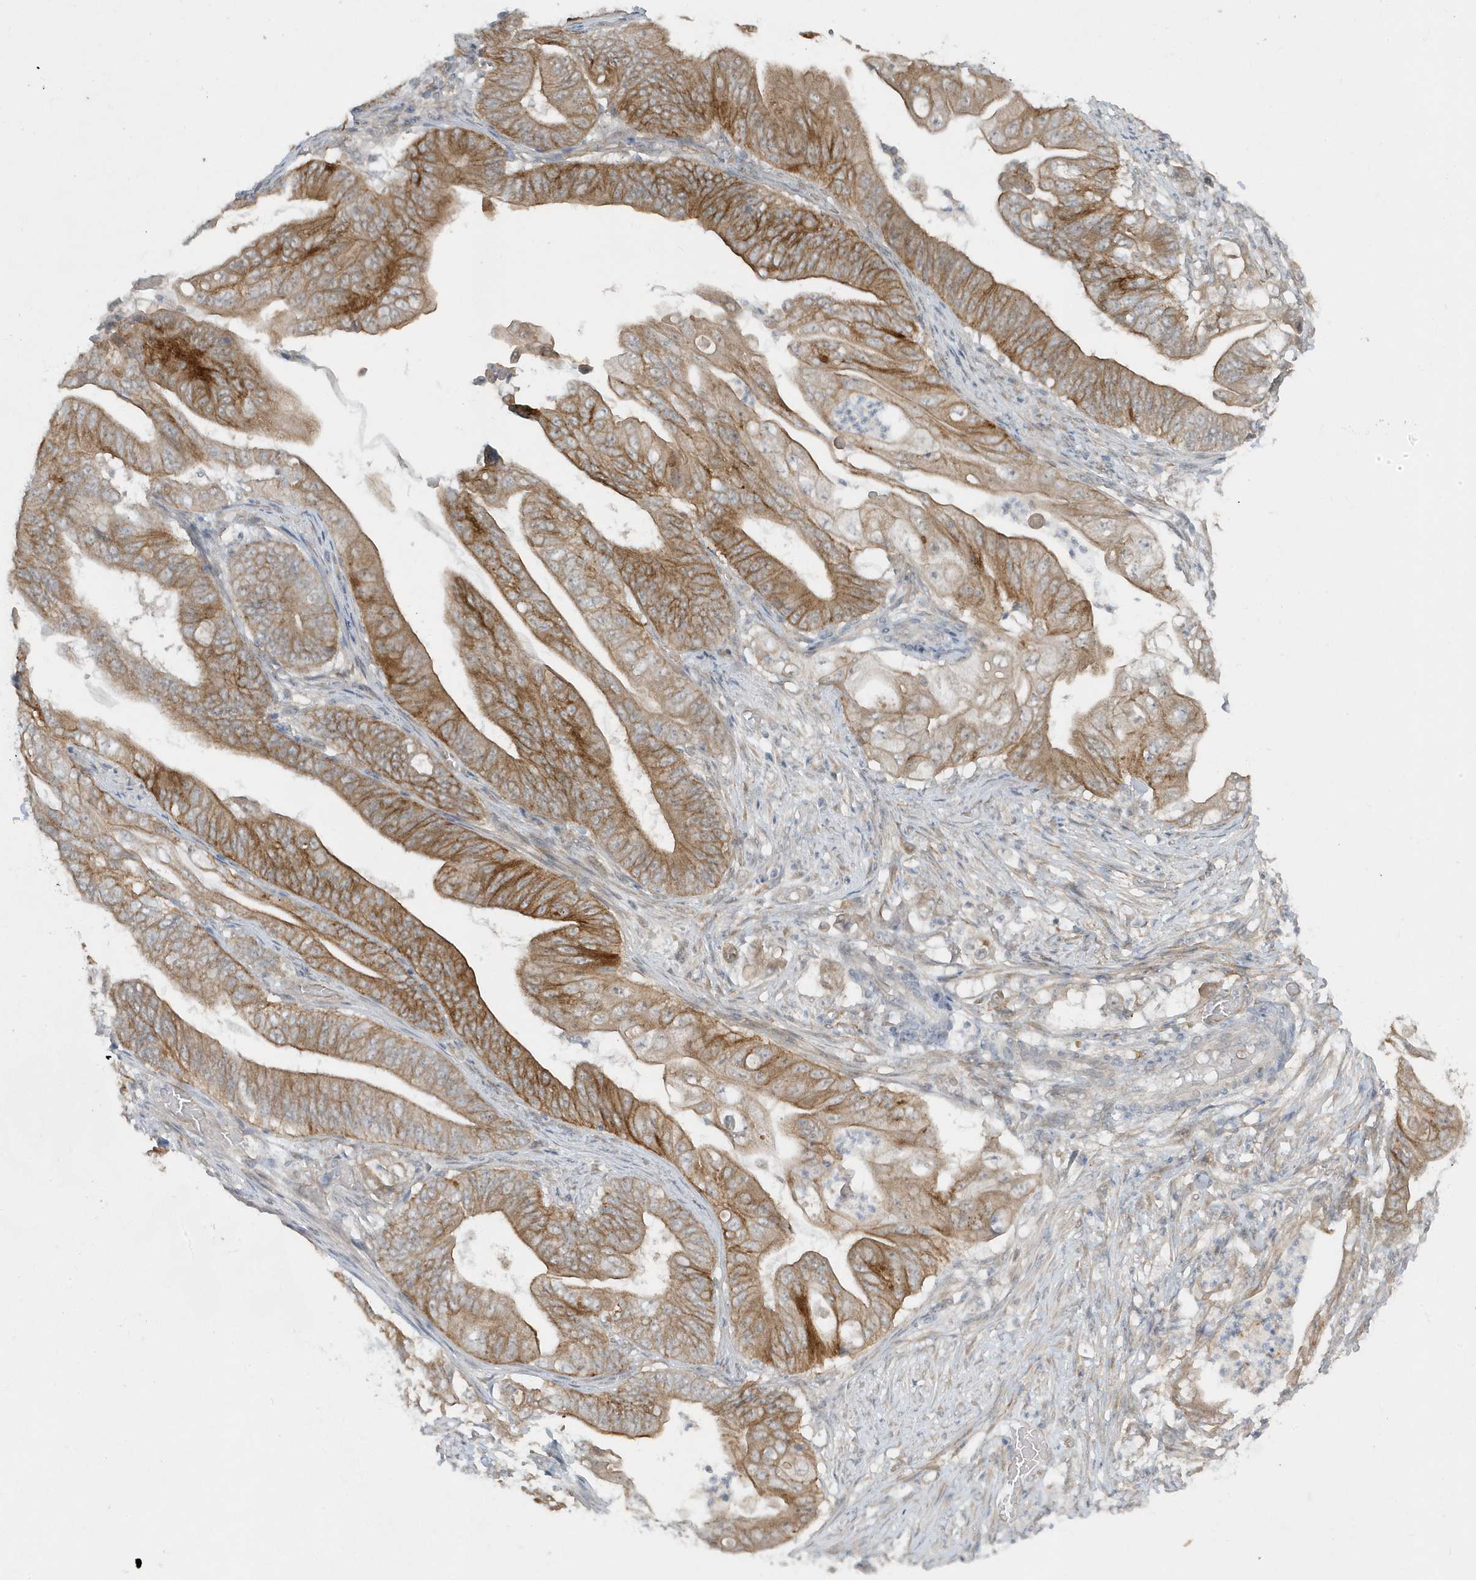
{"staining": {"intensity": "moderate", "quantity": ">75%", "location": "cytoplasmic/membranous"}, "tissue": "stomach cancer", "cell_type": "Tumor cells", "image_type": "cancer", "snomed": [{"axis": "morphology", "description": "Adenocarcinoma, NOS"}, {"axis": "topography", "description": "Stomach"}], "caption": "Adenocarcinoma (stomach) stained for a protein displays moderate cytoplasmic/membranous positivity in tumor cells.", "gene": "PARD3B", "patient": {"sex": "female", "age": 73}}